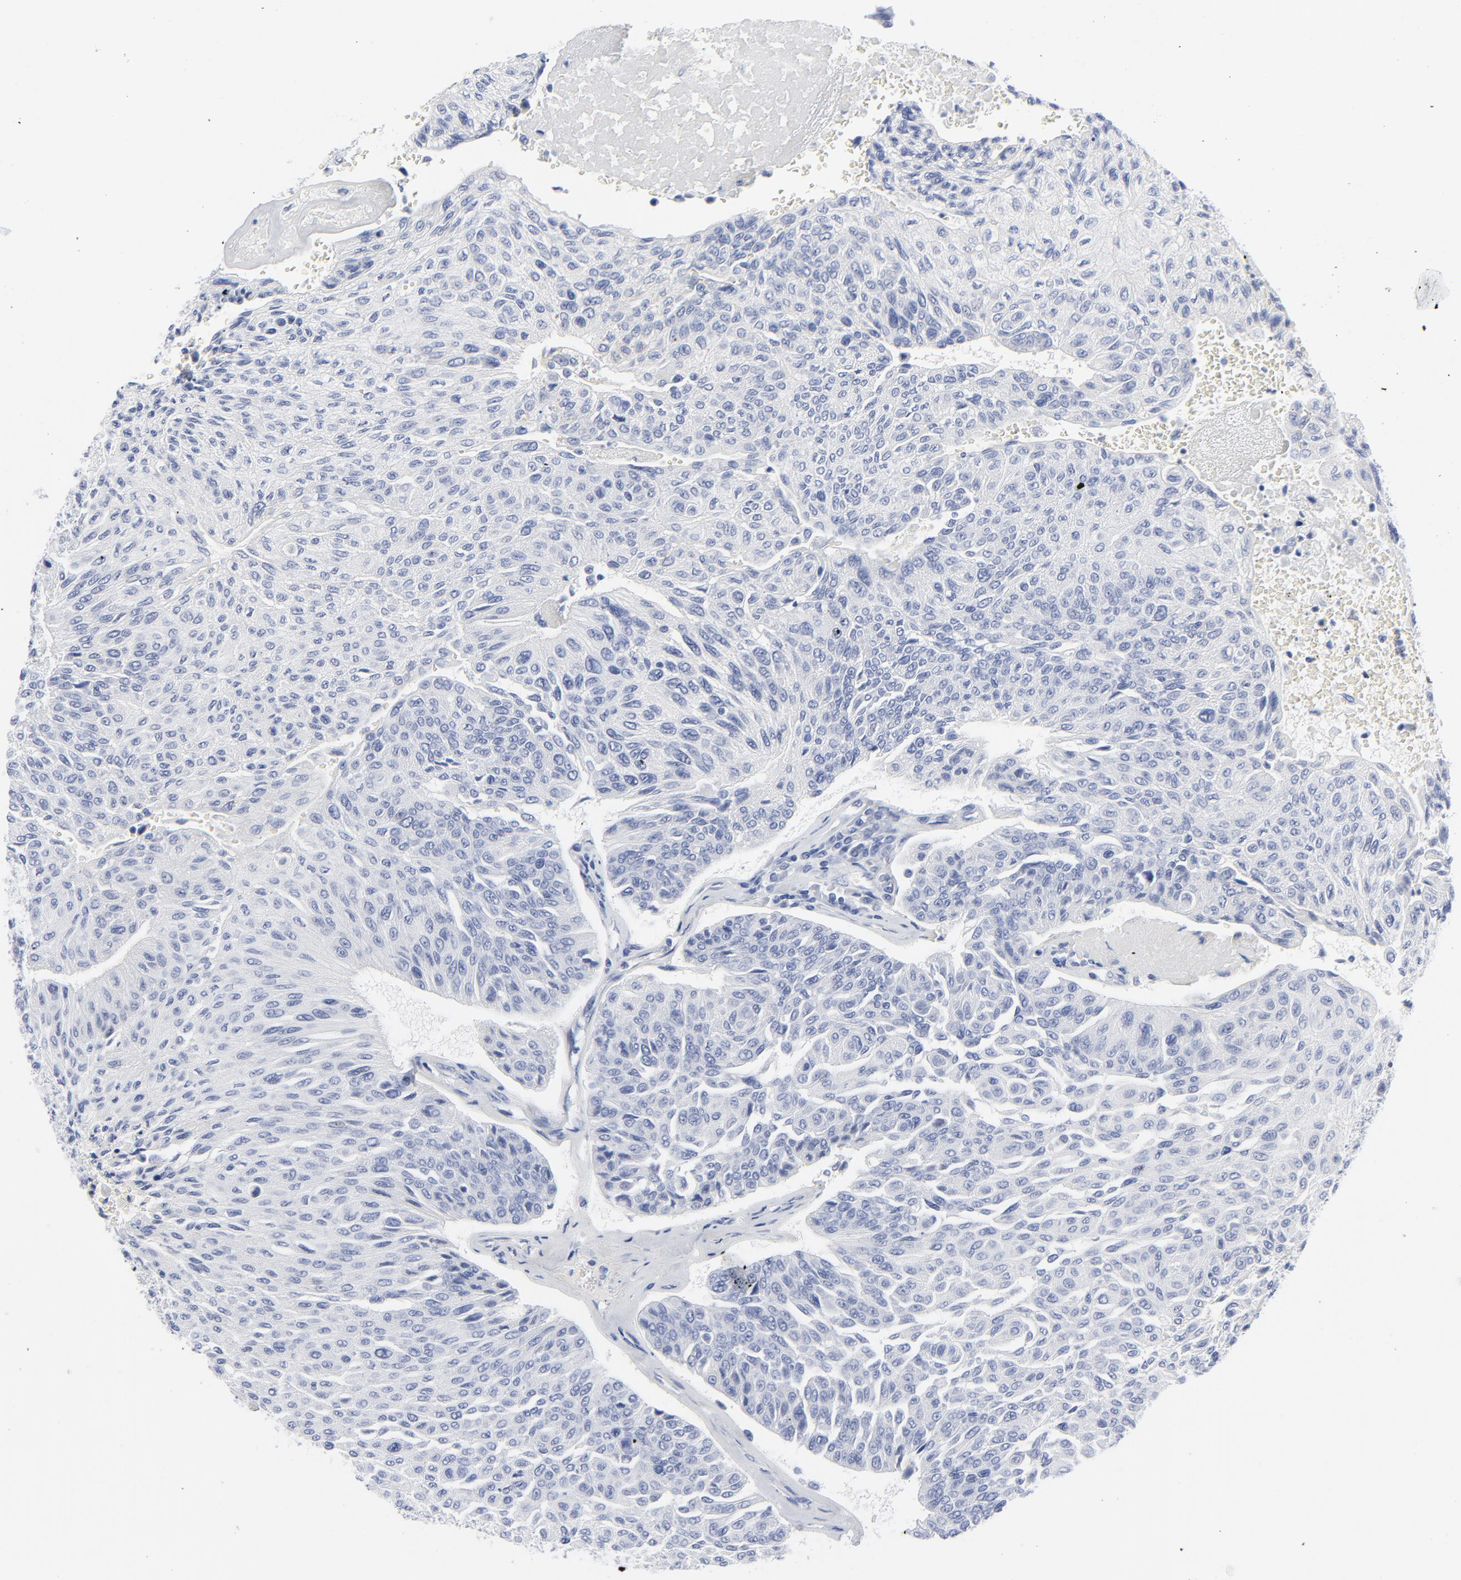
{"staining": {"intensity": "negative", "quantity": "none", "location": "none"}, "tissue": "urothelial cancer", "cell_type": "Tumor cells", "image_type": "cancer", "snomed": [{"axis": "morphology", "description": "Urothelial carcinoma, High grade"}, {"axis": "topography", "description": "Urinary bladder"}], "caption": "Immunohistochemistry (IHC) photomicrograph of neoplastic tissue: urothelial cancer stained with DAB reveals no significant protein expression in tumor cells.", "gene": "CLEC4G", "patient": {"sex": "male", "age": 66}}